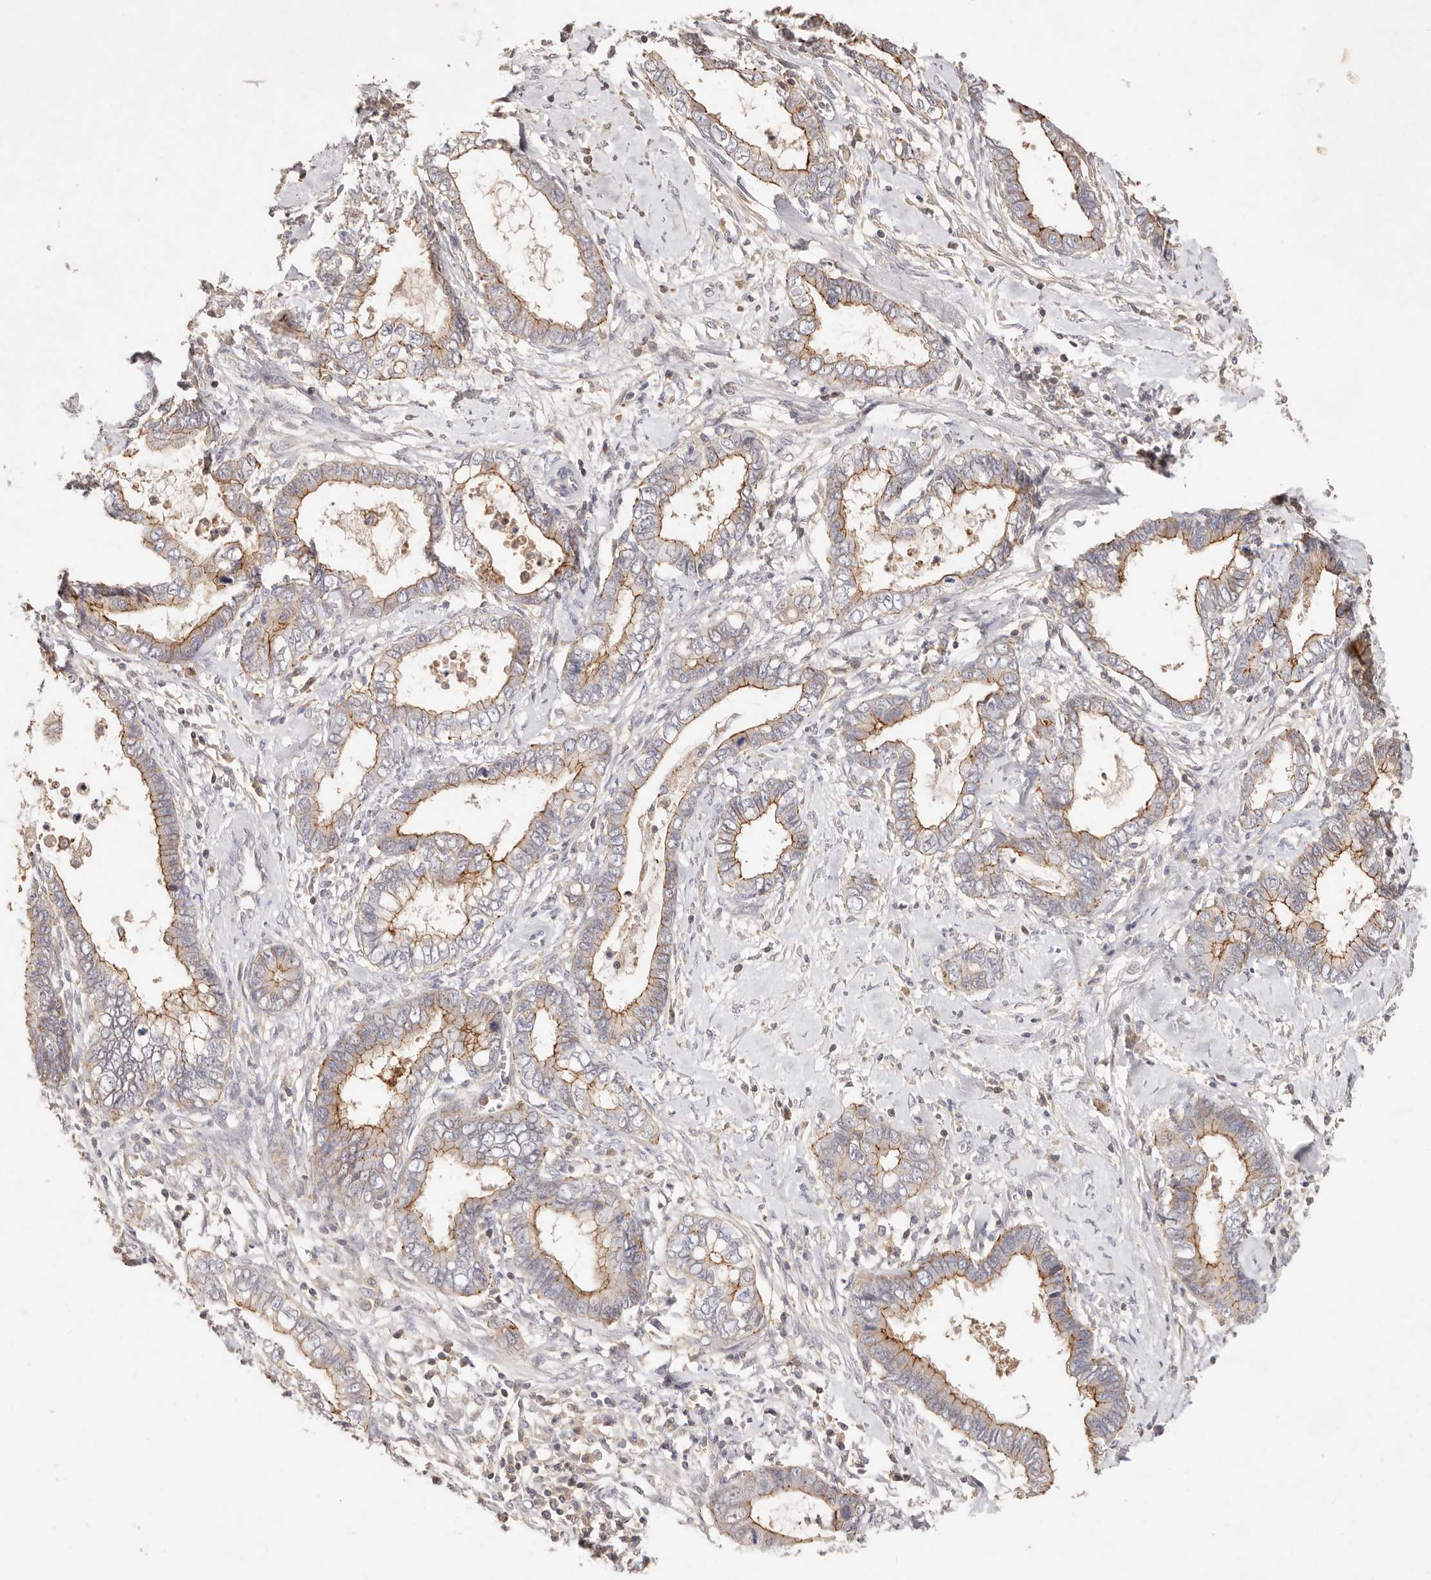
{"staining": {"intensity": "moderate", "quantity": "<25%", "location": "cytoplasmic/membranous"}, "tissue": "cervical cancer", "cell_type": "Tumor cells", "image_type": "cancer", "snomed": [{"axis": "morphology", "description": "Adenocarcinoma, NOS"}, {"axis": "topography", "description": "Cervix"}], "caption": "A brown stain highlights moderate cytoplasmic/membranous positivity of a protein in adenocarcinoma (cervical) tumor cells.", "gene": "CXADR", "patient": {"sex": "female", "age": 44}}